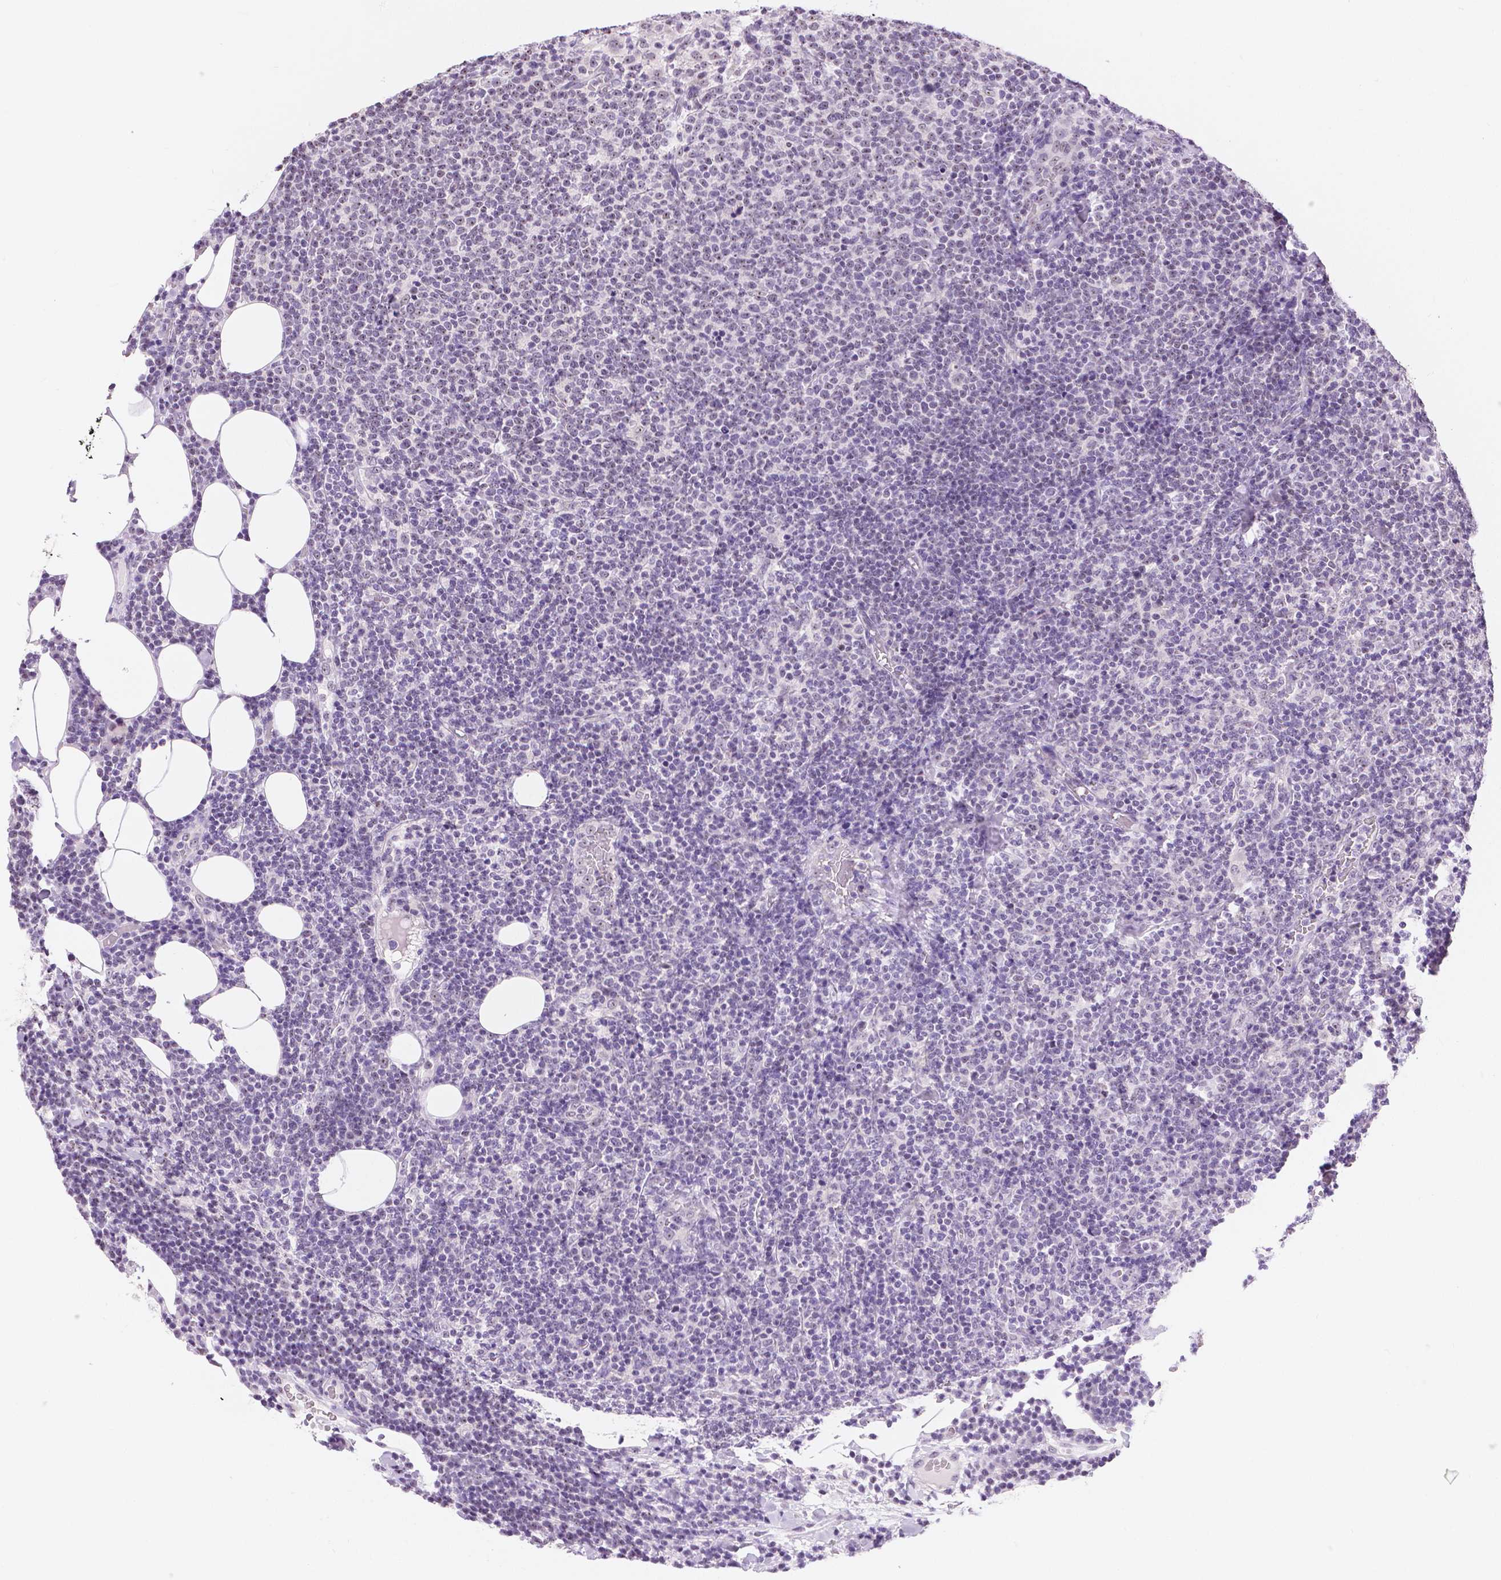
{"staining": {"intensity": "negative", "quantity": "none", "location": "none"}, "tissue": "lymphoma", "cell_type": "Tumor cells", "image_type": "cancer", "snomed": [{"axis": "morphology", "description": "Malignant lymphoma, non-Hodgkin's type, High grade"}, {"axis": "topography", "description": "Lymph node"}], "caption": "IHC image of neoplastic tissue: lymphoma stained with DAB exhibits no significant protein positivity in tumor cells.", "gene": "NHP2", "patient": {"sex": "male", "age": 61}}